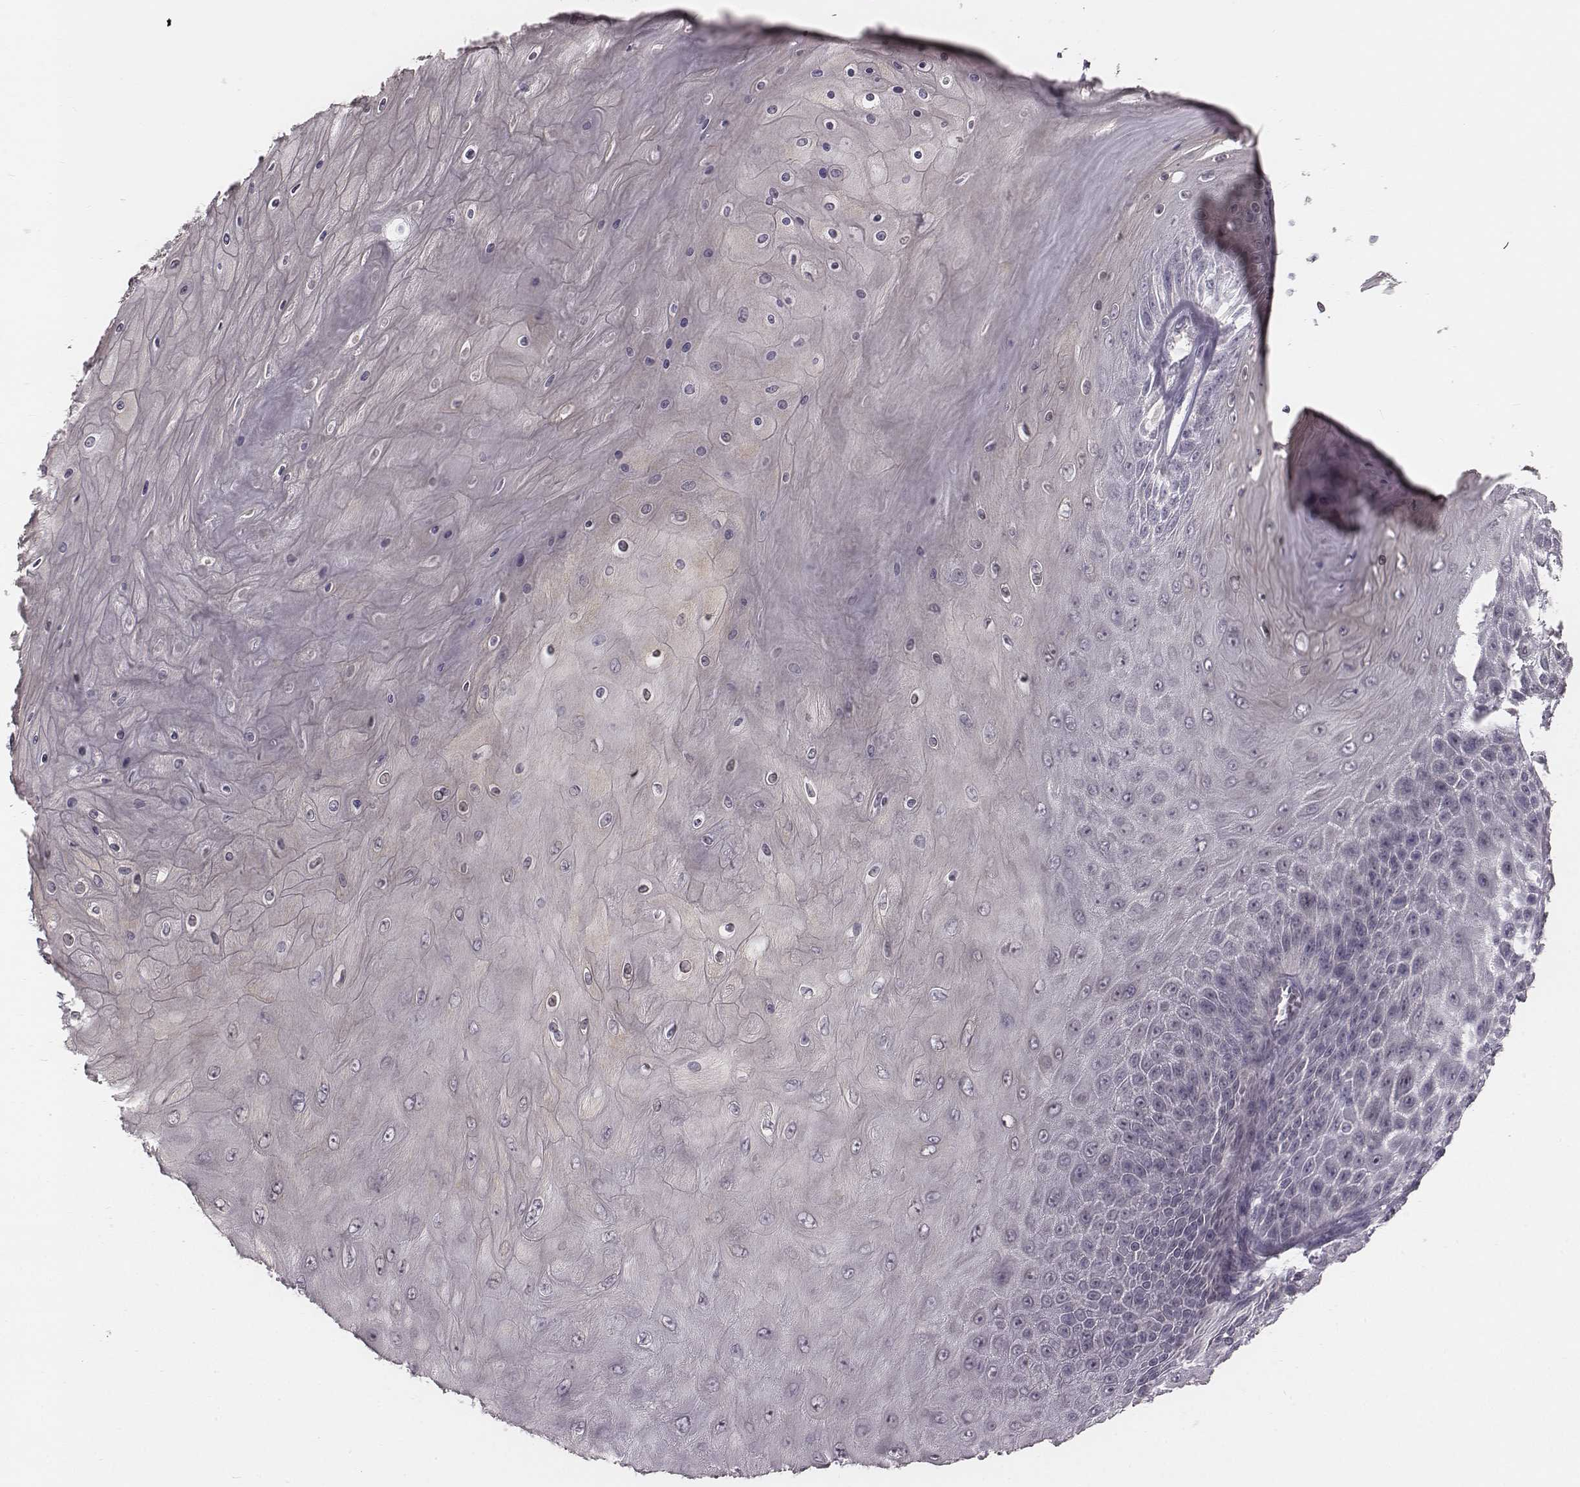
{"staining": {"intensity": "negative", "quantity": "none", "location": "none"}, "tissue": "skin cancer", "cell_type": "Tumor cells", "image_type": "cancer", "snomed": [{"axis": "morphology", "description": "Squamous cell carcinoma, NOS"}, {"axis": "topography", "description": "Skin"}], "caption": "The micrograph demonstrates no significant expression in tumor cells of squamous cell carcinoma (skin).", "gene": "IQCG", "patient": {"sex": "male", "age": 62}}